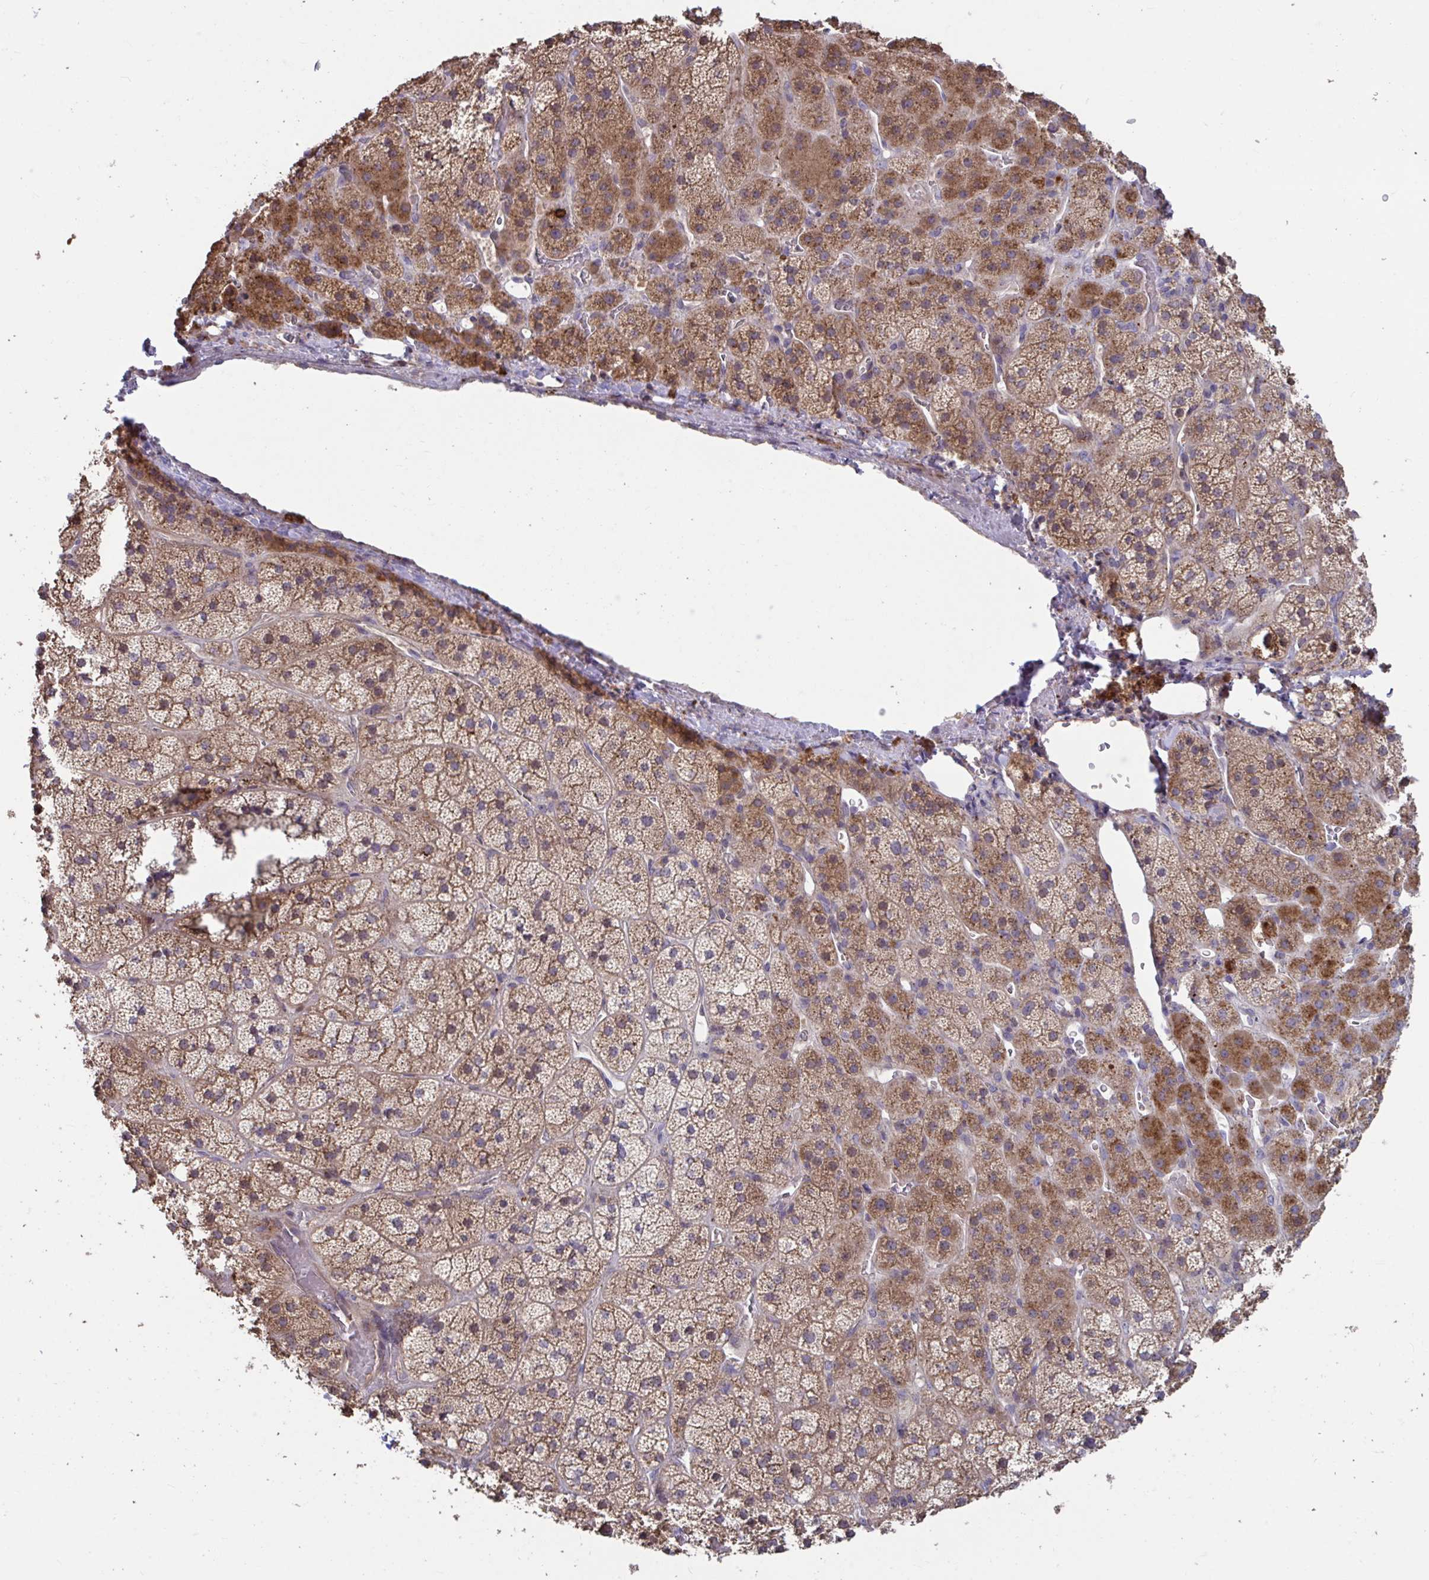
{"staining": {"intensity": "strong", "quantity": ">75%", "location": "cytoplasmic/membranous"}, "tissue": "adrenal gland", "cell_type": "Glandular cells", "image_type": "normal", "snomed": [{"axis": "morphology", "description": "Normal tissue, NOS"}, {"axis": "topography", "description": "Adrenal gland"}], "caption": "Immunohistochemistry of unremarkable human adrenal gland shows high levels of strong cytoplasmic/membranous staining in approximately >75% of glandular cells.", "gene": "IST1", "patient": {"sex": "male", "age": 57}}